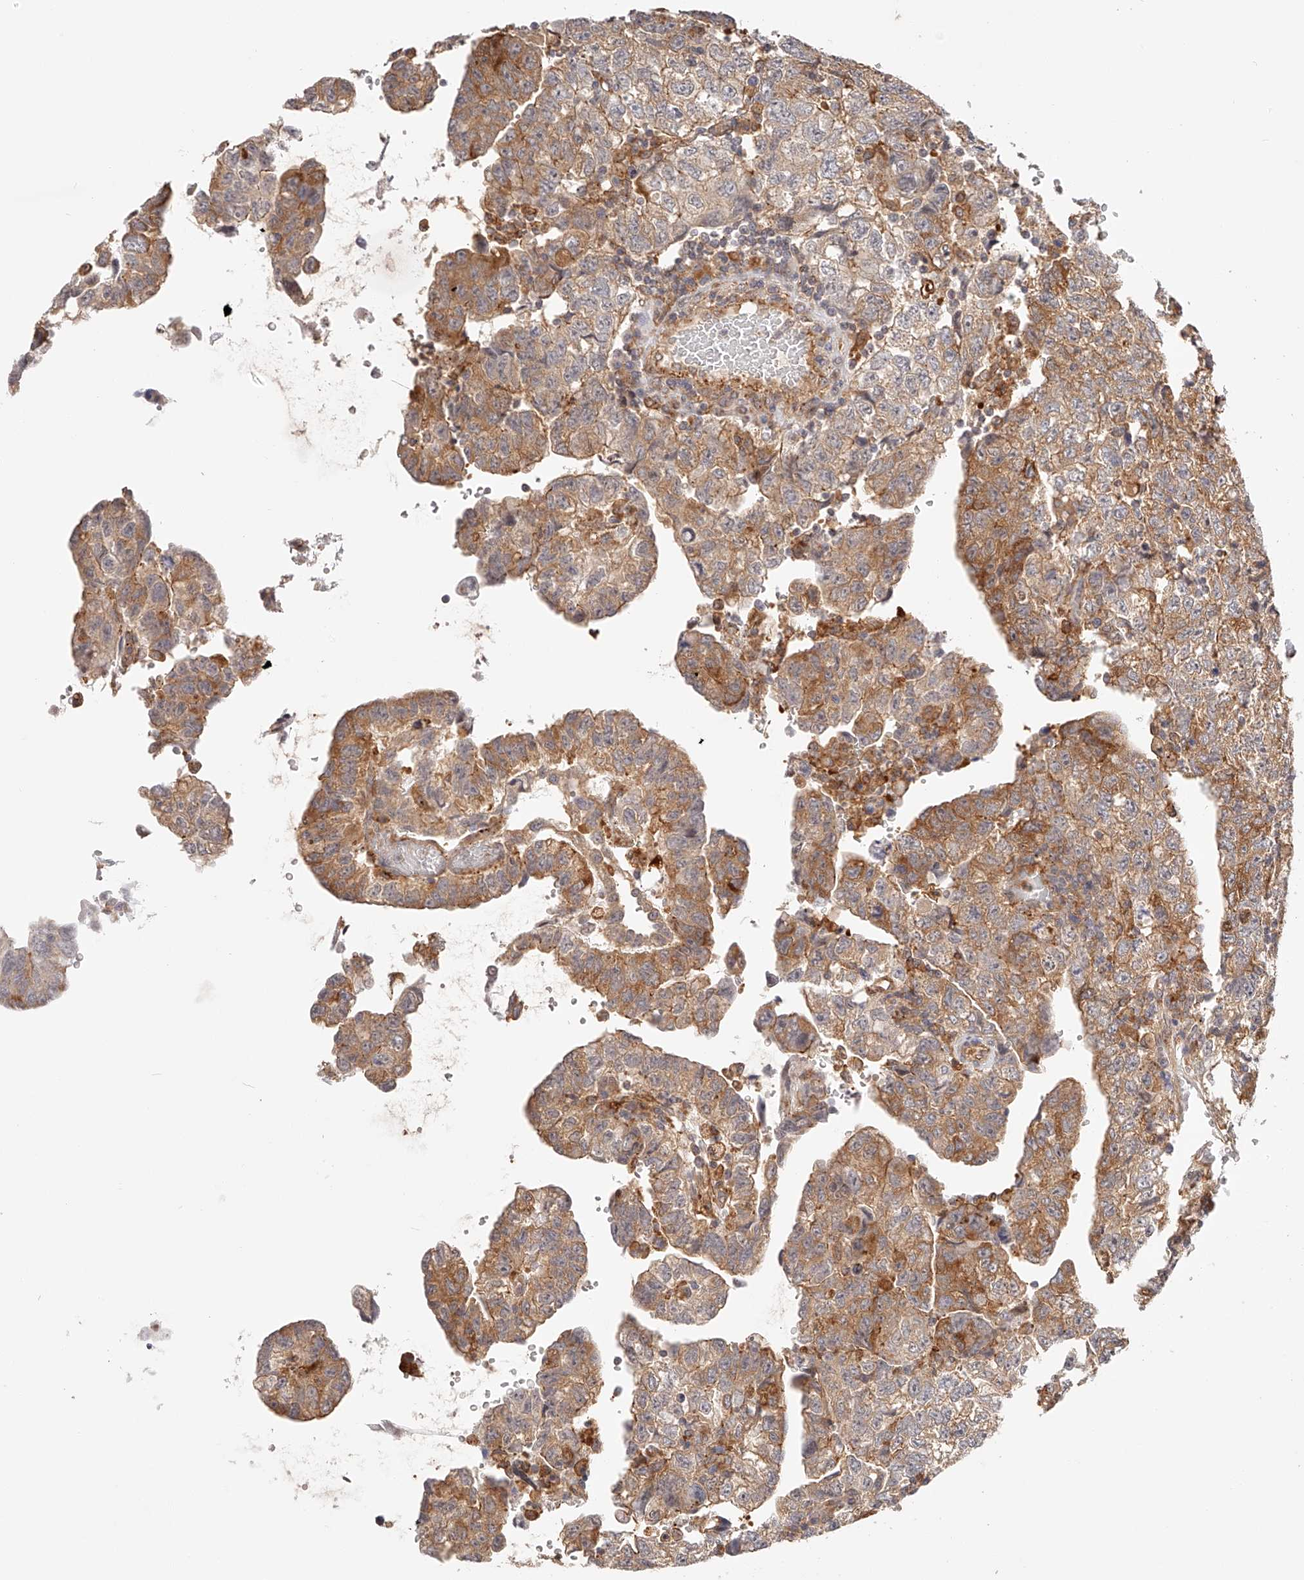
{"staining": {"intensity": "moderate", "quantity": ">75%", "location": "cytoplasmic/membranous"}, "tissue": "testis cancer", "cell_type": "Tumor cells", "image_type": "cancer", "snomed": [{"axis": "morphology", "description": "Carcinoma, Embryonal, NOS"}, {"axis": "topography", "description": "Testis"}], "caption": "An IHC histopathology image of tumor tissue is shown. Protein staining in brown shows moderate cytoplasmic/membranous positivity in testis cancer within tumor cells.", "gene": "SYNC", "patient": {"sex": "male", "age": 36}}